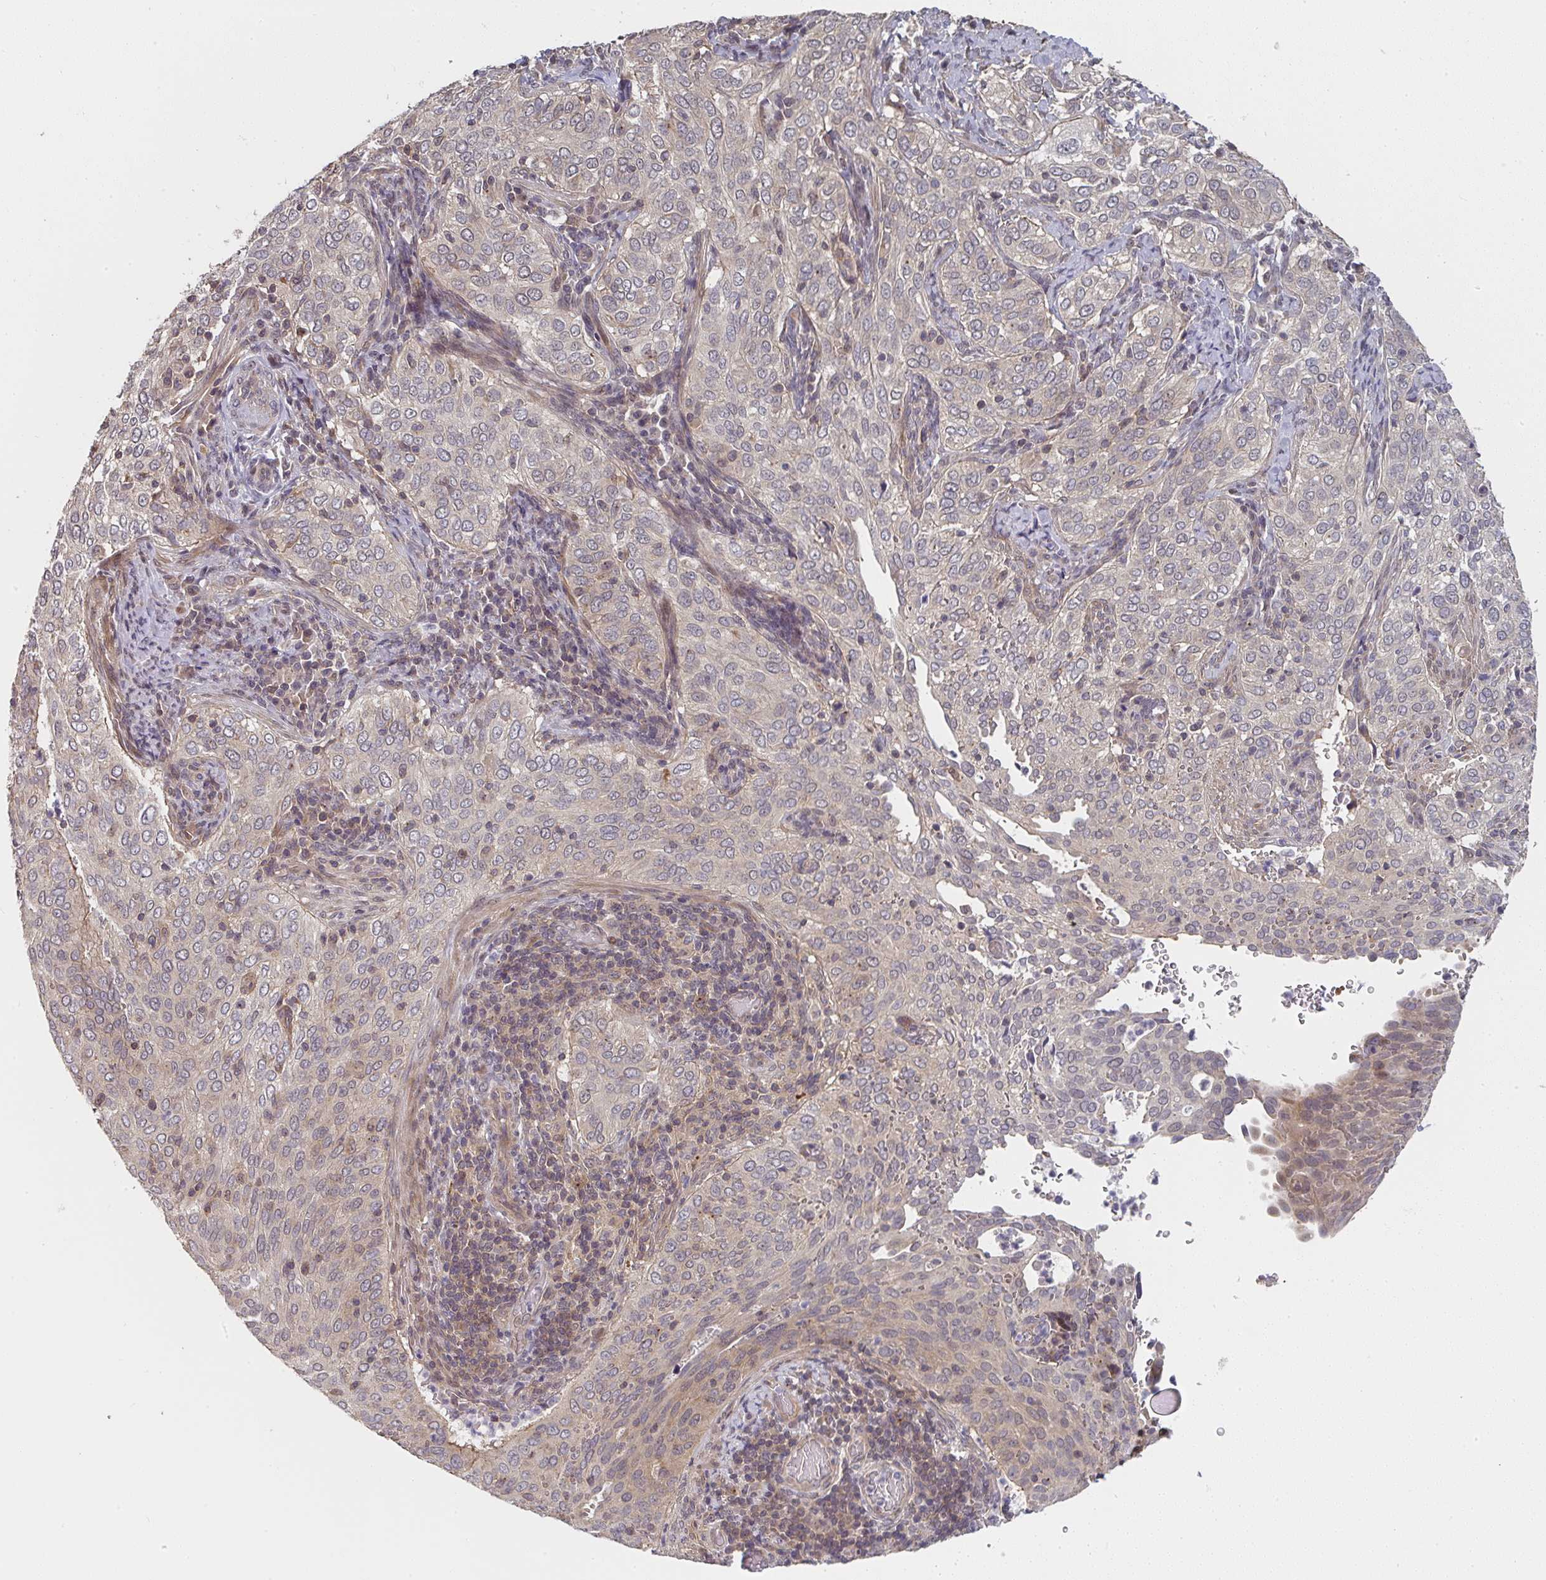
{"staining": {"intensity": "weak", "quantity": "<25%", "location": "cytoplasmic/membranous"}, "tissue": "cervical cancer", "cell_type": "Tumor cells", "image_type": "cancer", "snomed": [{"axis": "morphology", "description": "Squamous cell carcinoma, NOS"}, {"axis": "topography", "description": "Cervix"}], "caption": "This is an immunohistochemistry micrograph of cervical cancer (squamous cell carcinoma). There is no staining in tumor cells.", "gene": "RANGRF", "patient": {"sex": "female", "age": 38}}